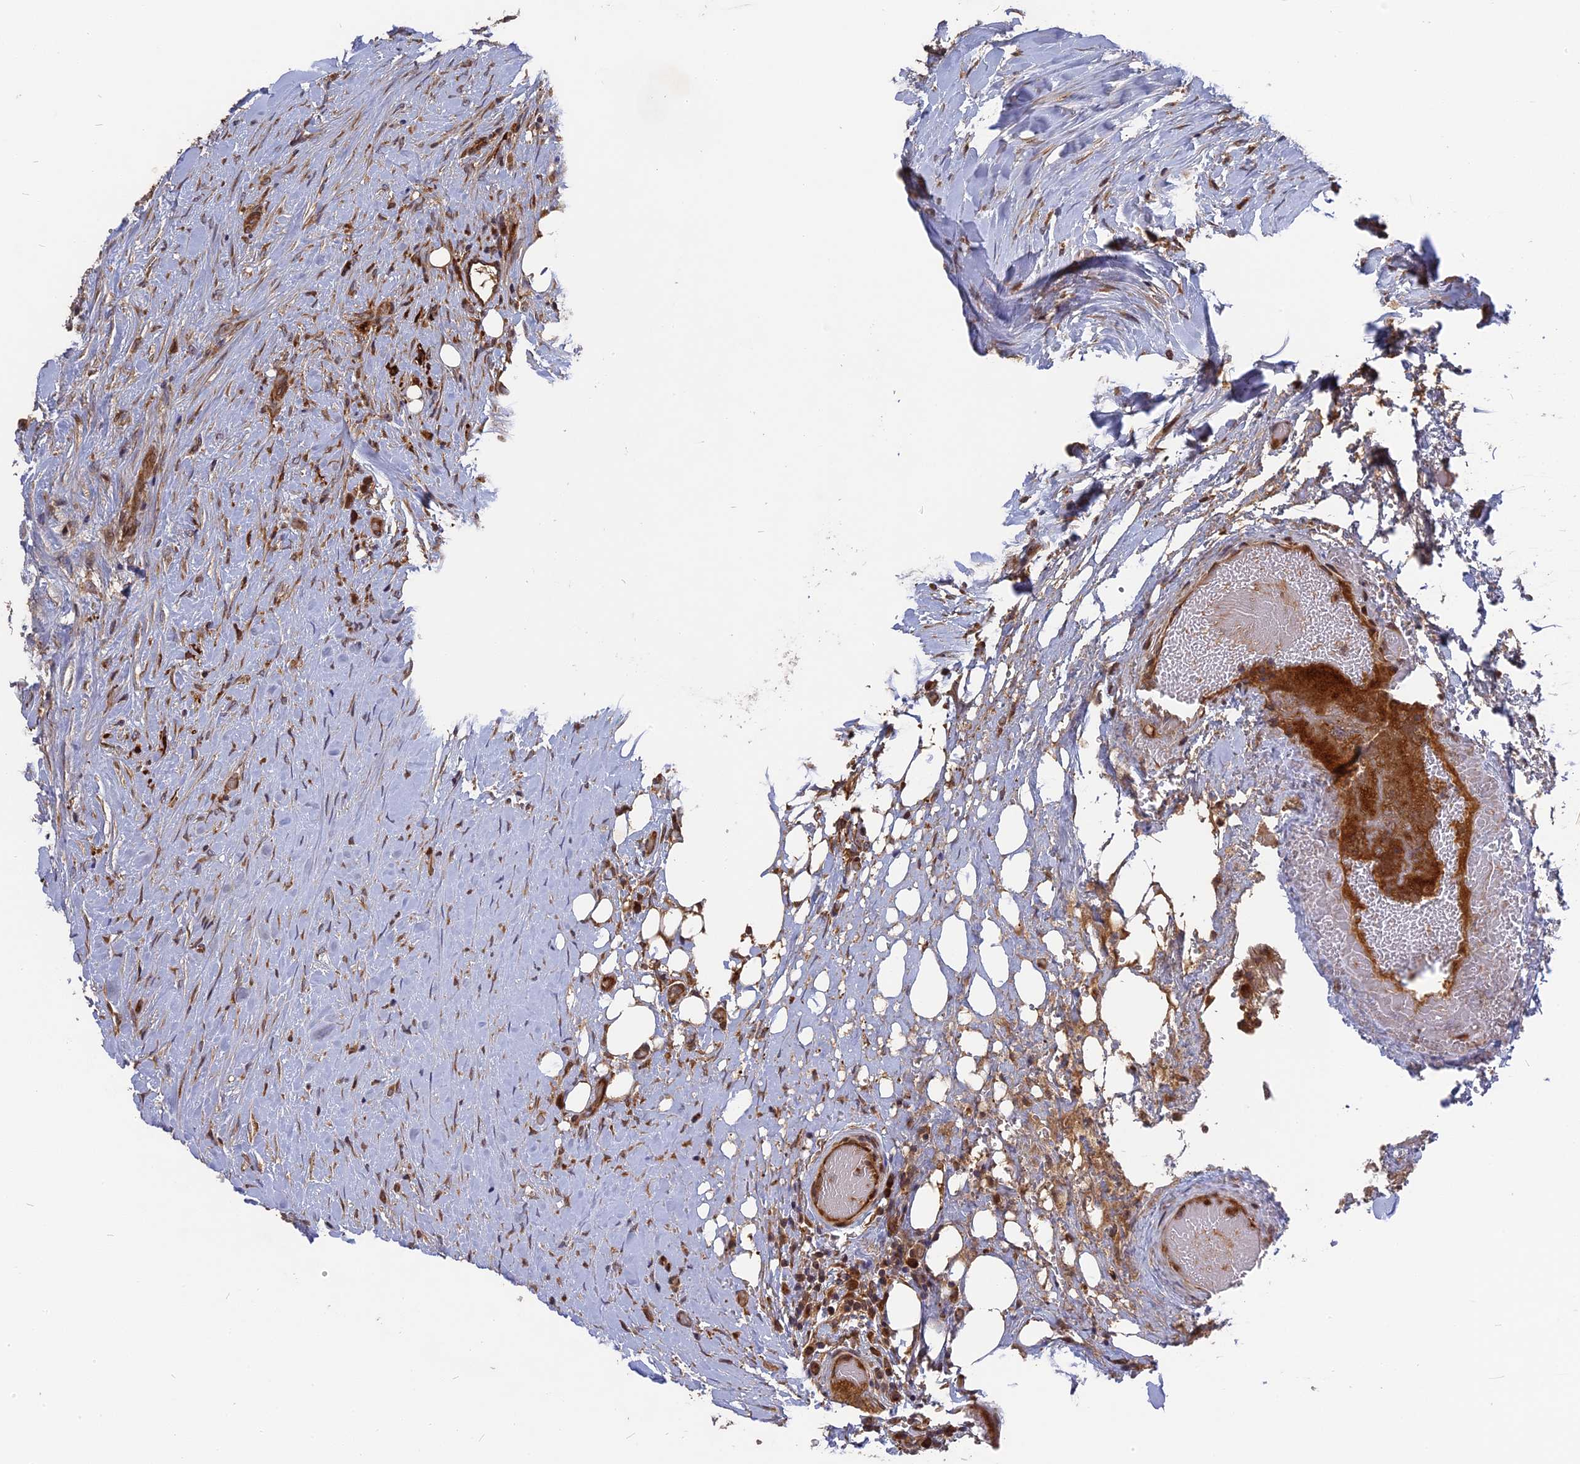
{"staining": {"intensity": "moderate", "quantity": ">75%", "location": "cytoplasmic/membranous"}, "tissue": "thyroid cancer", "cell_type": "Tumor cells", "image_type": "cancer", "snomed": [{"axis": "morphology", "description": "Papillary adenocarcinoma, NOS"}, {"axis": "topography", "description": "Thyroid gland"}], "caption": "Protein staining by immunohistochemistry displays moderate cytoplasmic/membranous staining in about >75% of tumor cells in papillary adenocarcinoma (thyroid). (Brightfield microscopy of DAB IHC at high magnification).", "gene": "TMUB2", "patient": {"sex": "female", "age": 59}}